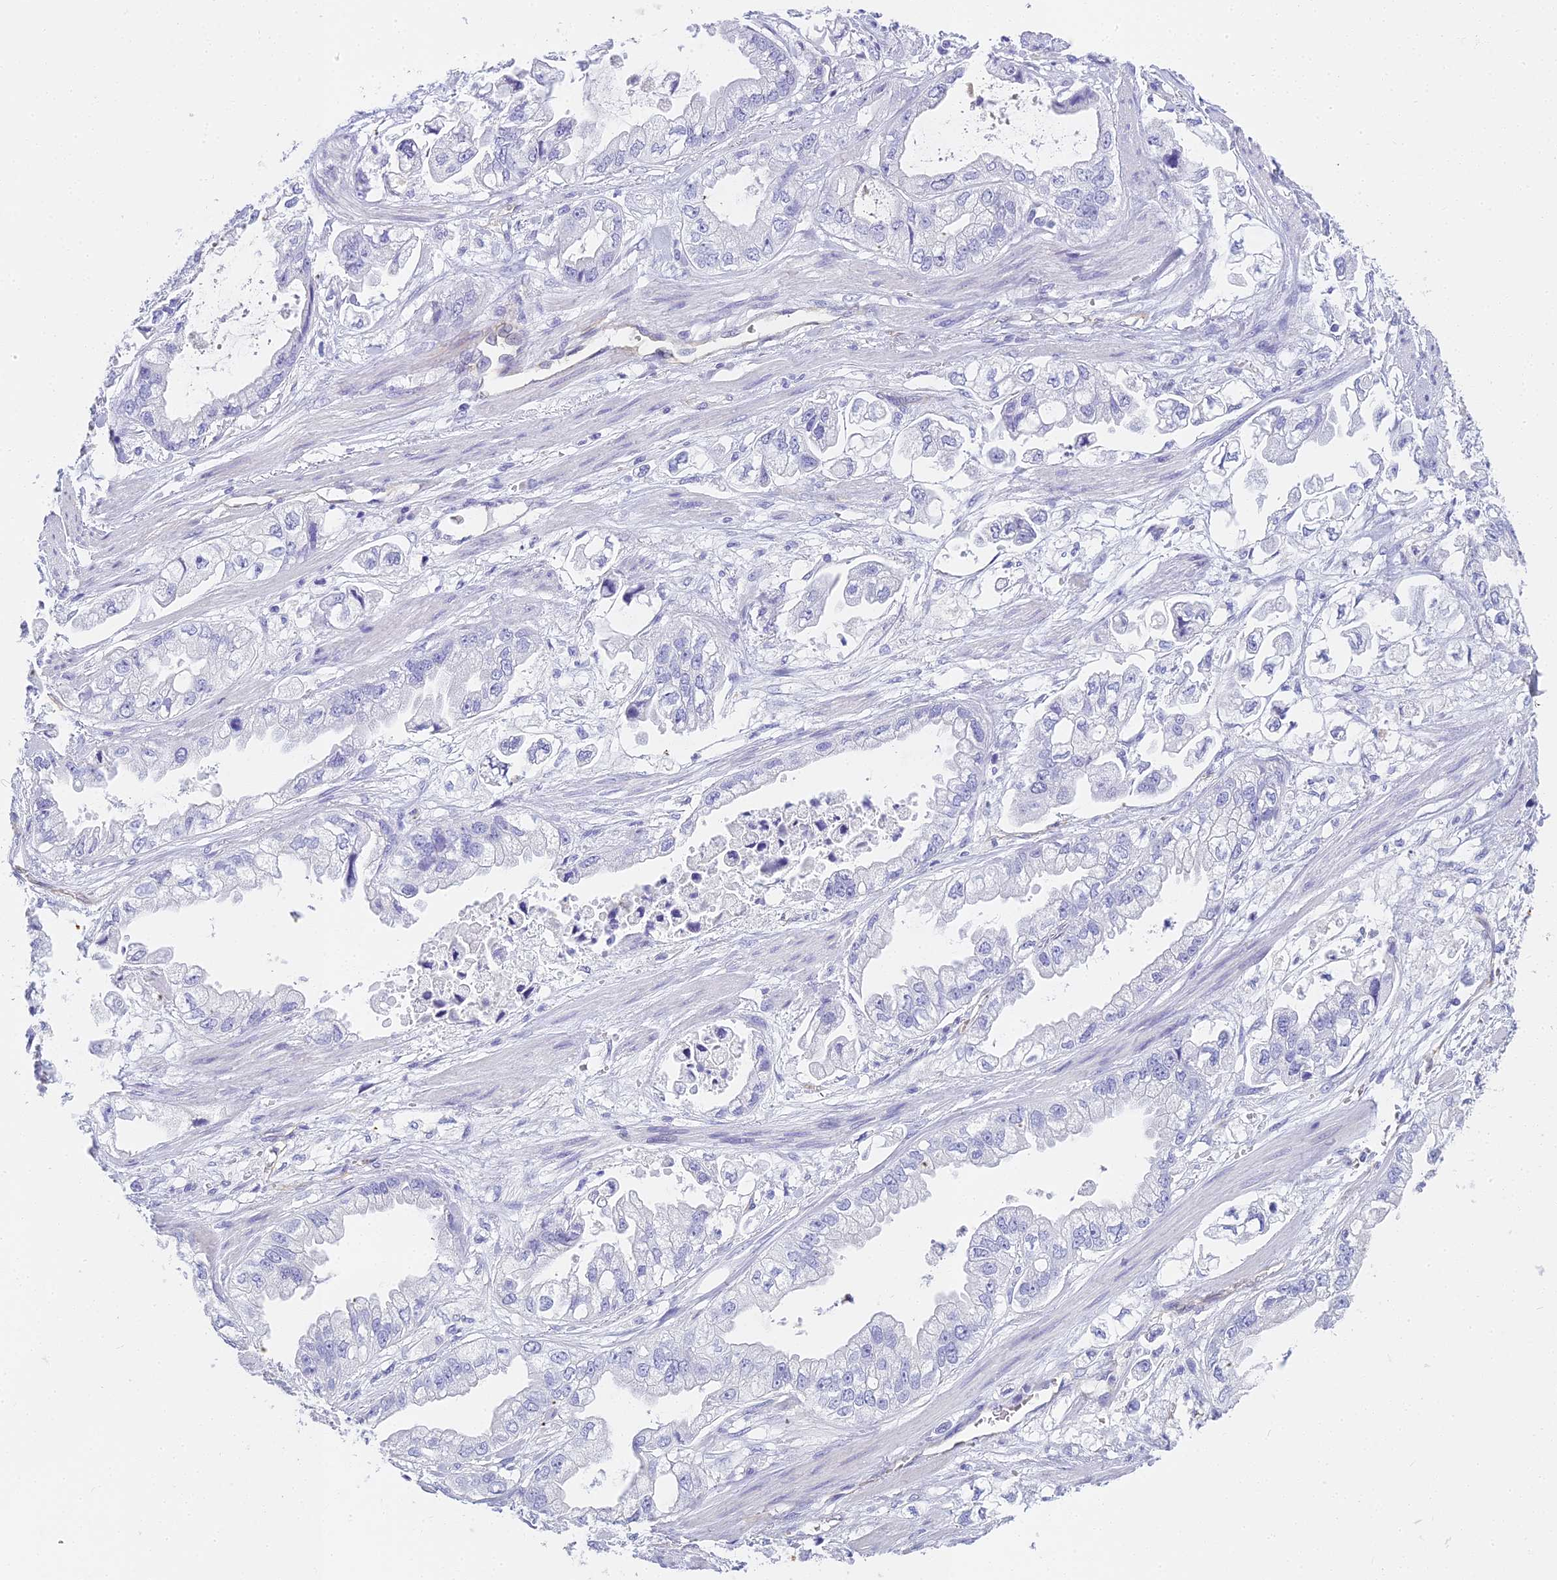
{"staining": {"intensity": "negative", "quantity": "none", "location": "none"}, "tissue": "stomach cancer", "cell_type": "Tumor cells", "image_type": "cancer", "snomed": [{"axis": "morphology", "description": "Adenocarcinoma, NOS"}, {"axis": "topography", "description": "Stomach"}], "caption": "This is an IHC image of human stomach cancer (adenocarcinoma). There is no staining in tumor cells.", "gene": "NINJ1", "patient": {"sex": "male", "age": 62}}